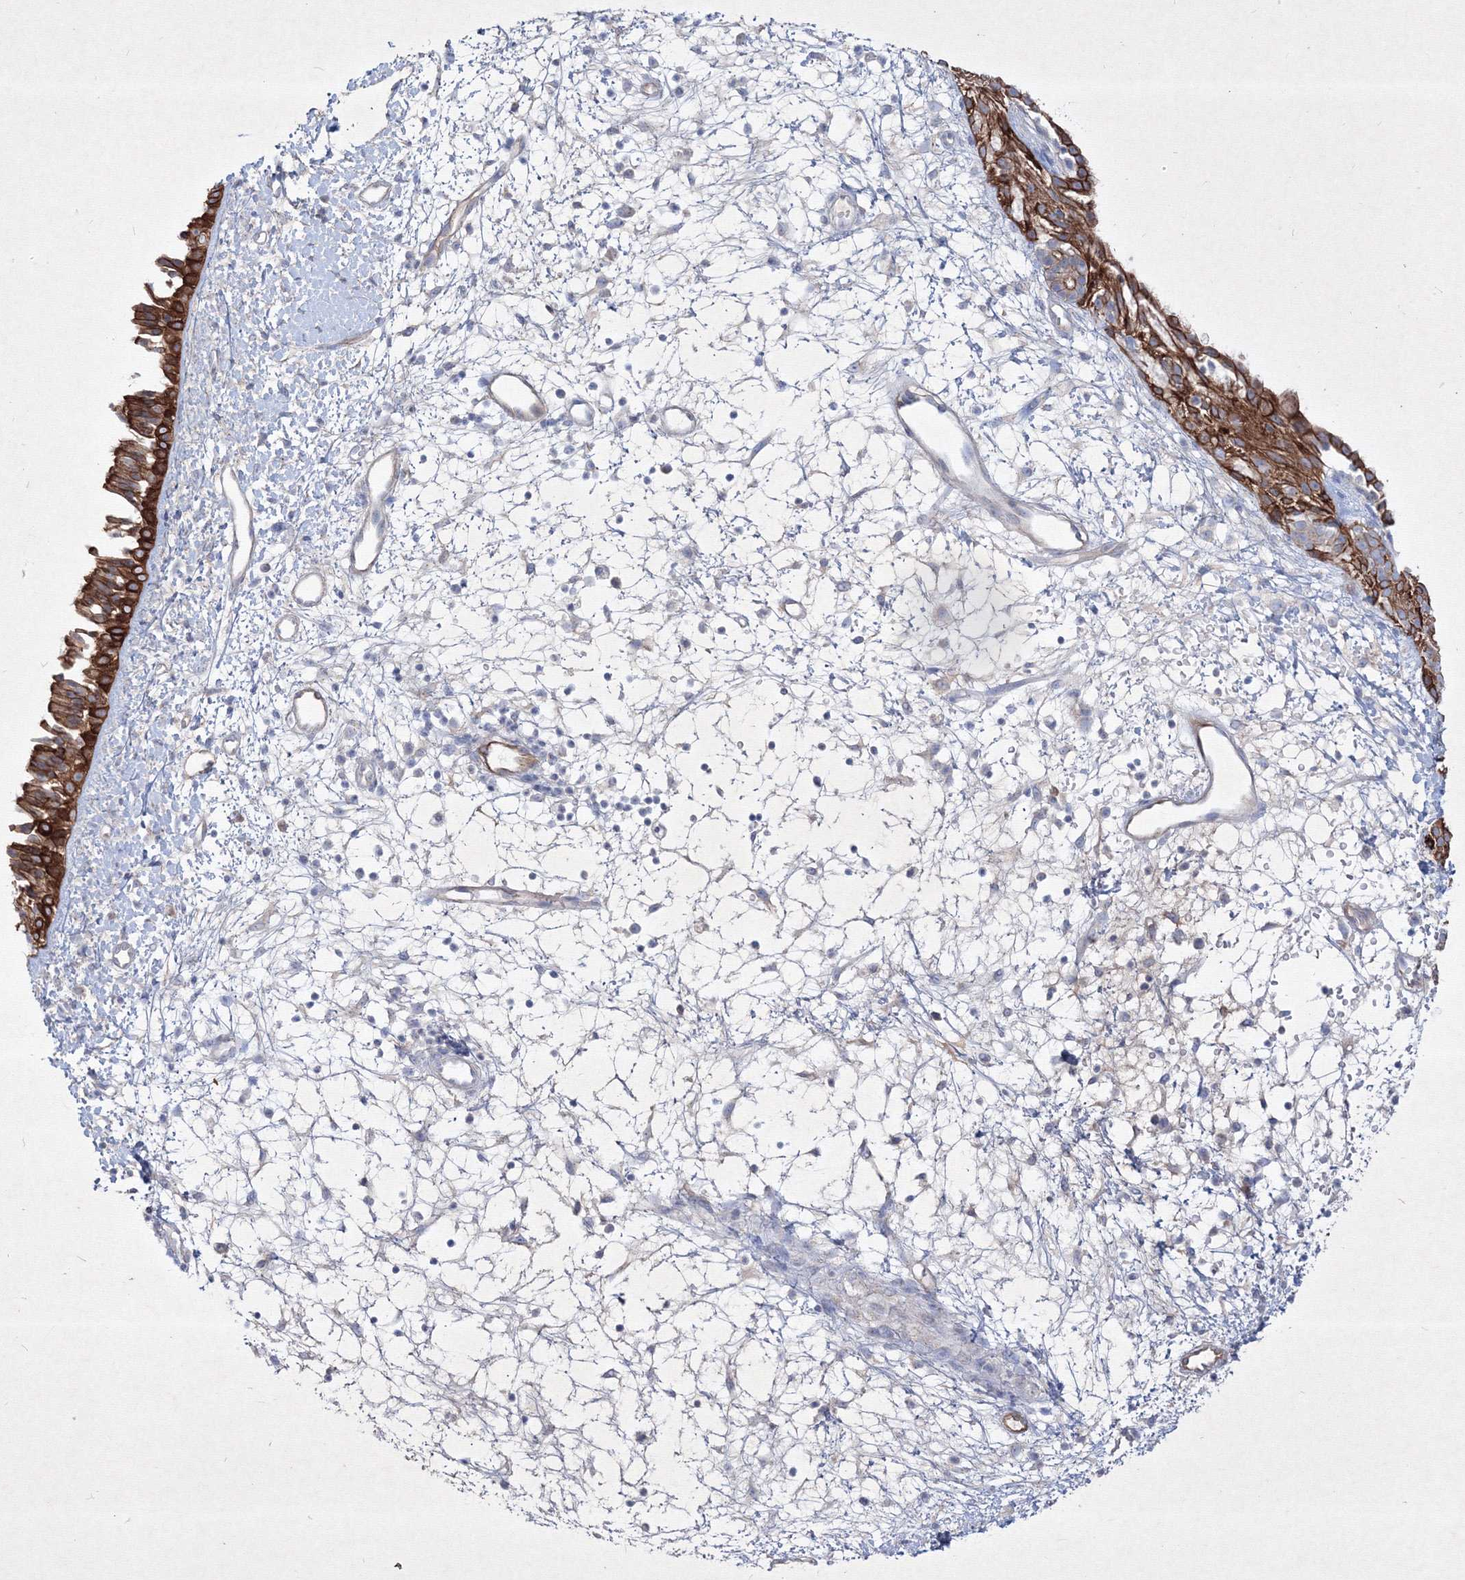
{"staining": {"intensity": "strong", "quantity": ">75%", "location": "cytoplasmic/membranous"}, "tissue": "nasopharynx", "cell_type": "Respiratory epithelial cells", "image_type": "normal", "snomed": [{"axis": "morphology", "description": "Normal tissue, NOS"}, {"axis": "topography", "description": "Nasopharynx"}], "caption": "Strong cytoplasmic/membranous positivity for a protein is seen in about >75% of respiratory epithelial cells of normal nasopharynx using immunohistochemistry (IHC).", "gene": "TMEM139", "patient": {"sex": "male", "age": 22}}